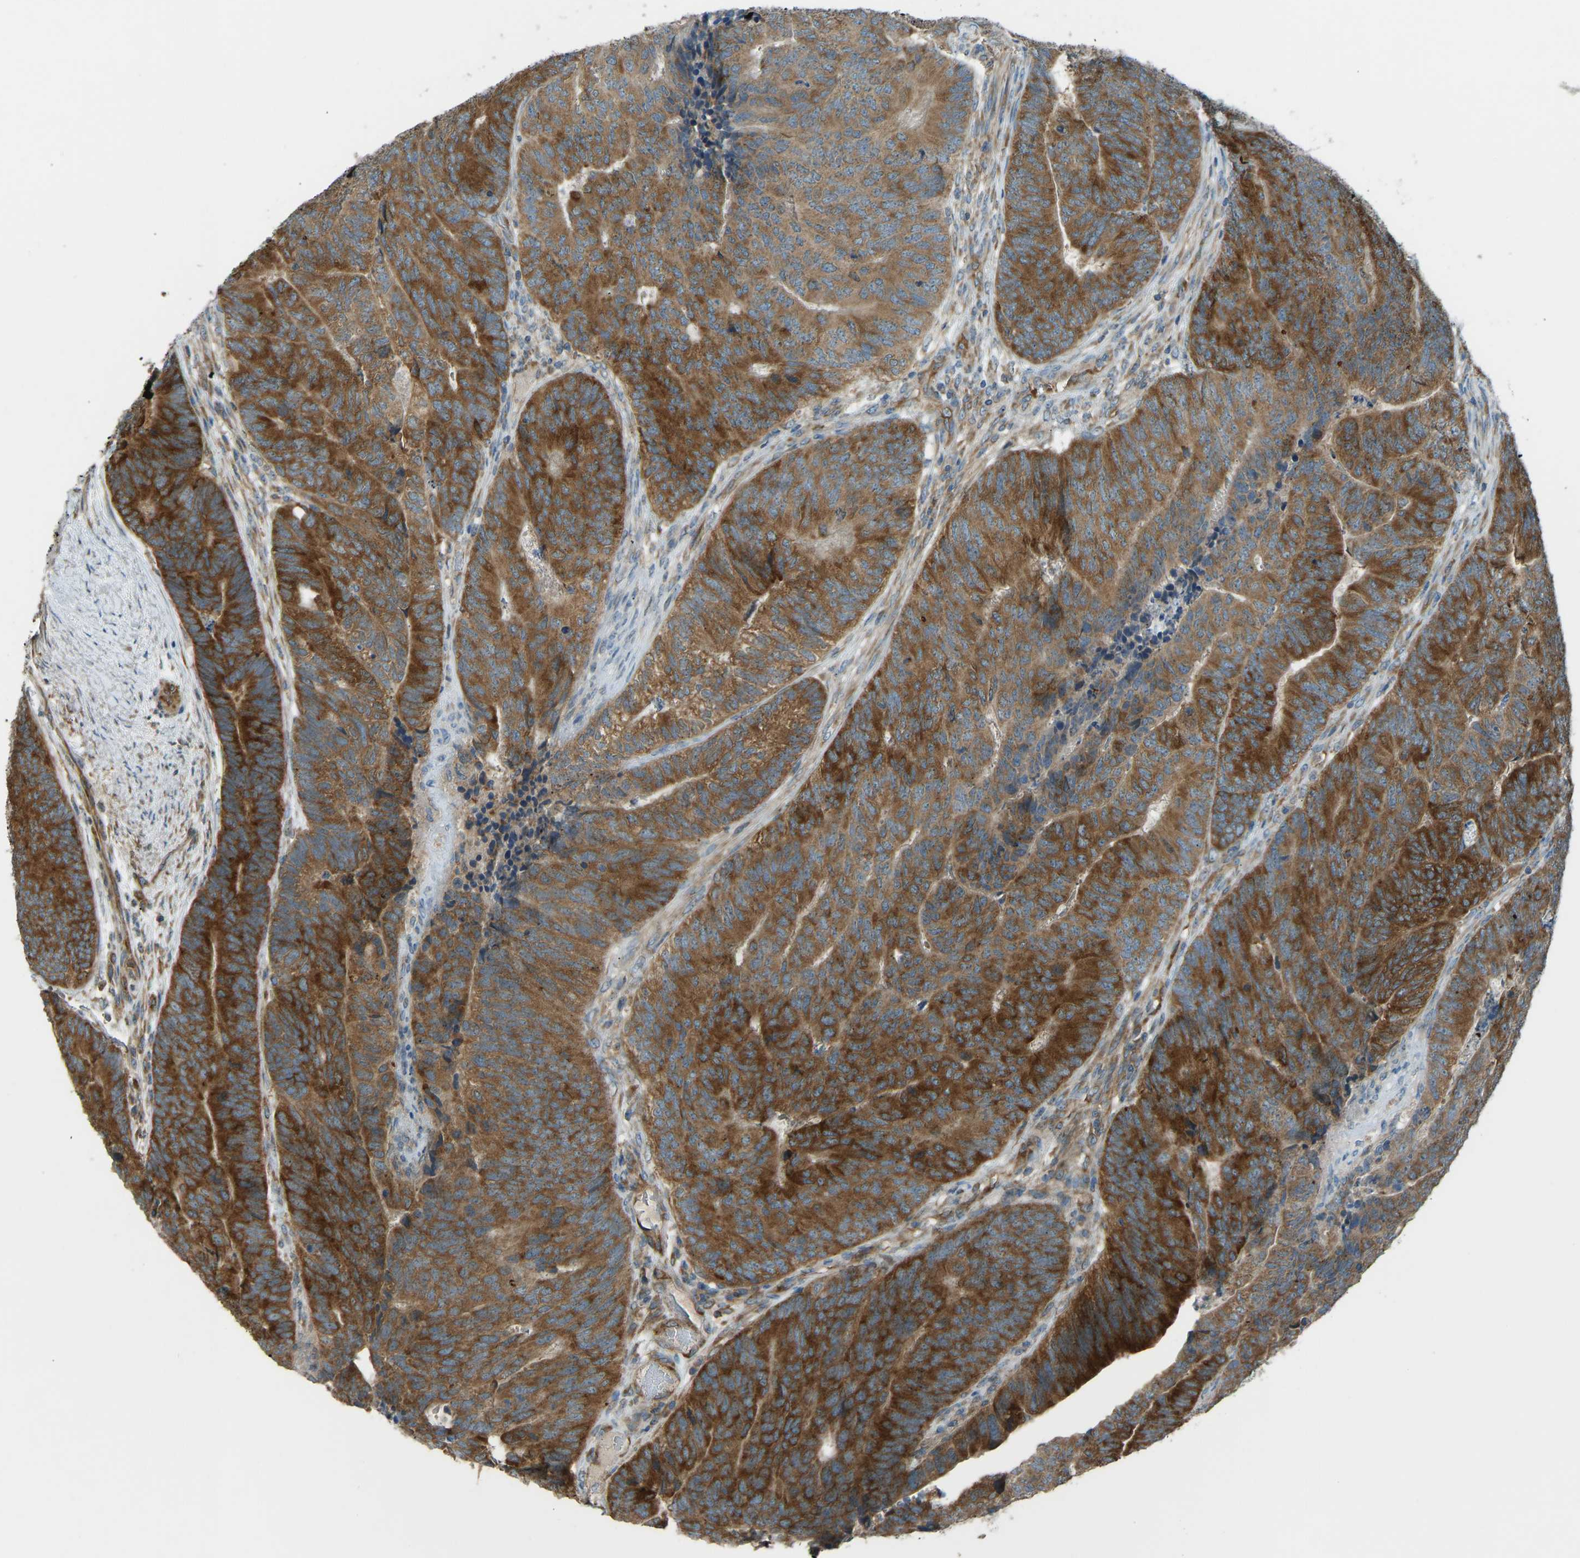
{"staining": {"intensity": "strong", "quantity": ">75%", "location": "cytoplasmic/membranous"}, "tissue": "colorectal cancer", "cell_type": "Tumor cells", "image_type": "cancer", "snomed": [{"axis": "morphology", "description": "Normal tissue, NOS"}, {"axis": "morphology", "description": "Adenocarcinoma, NOS"}, {"axis": "topography", "description": "Rectum"}], "caption": "Protein staining of colorectal cancer tissue displays strong cytoplasmic/membranous positivity in about >75% of tumor cells.", "gene": "STAU2", "patient": {"sex": "female", "age": 66}}